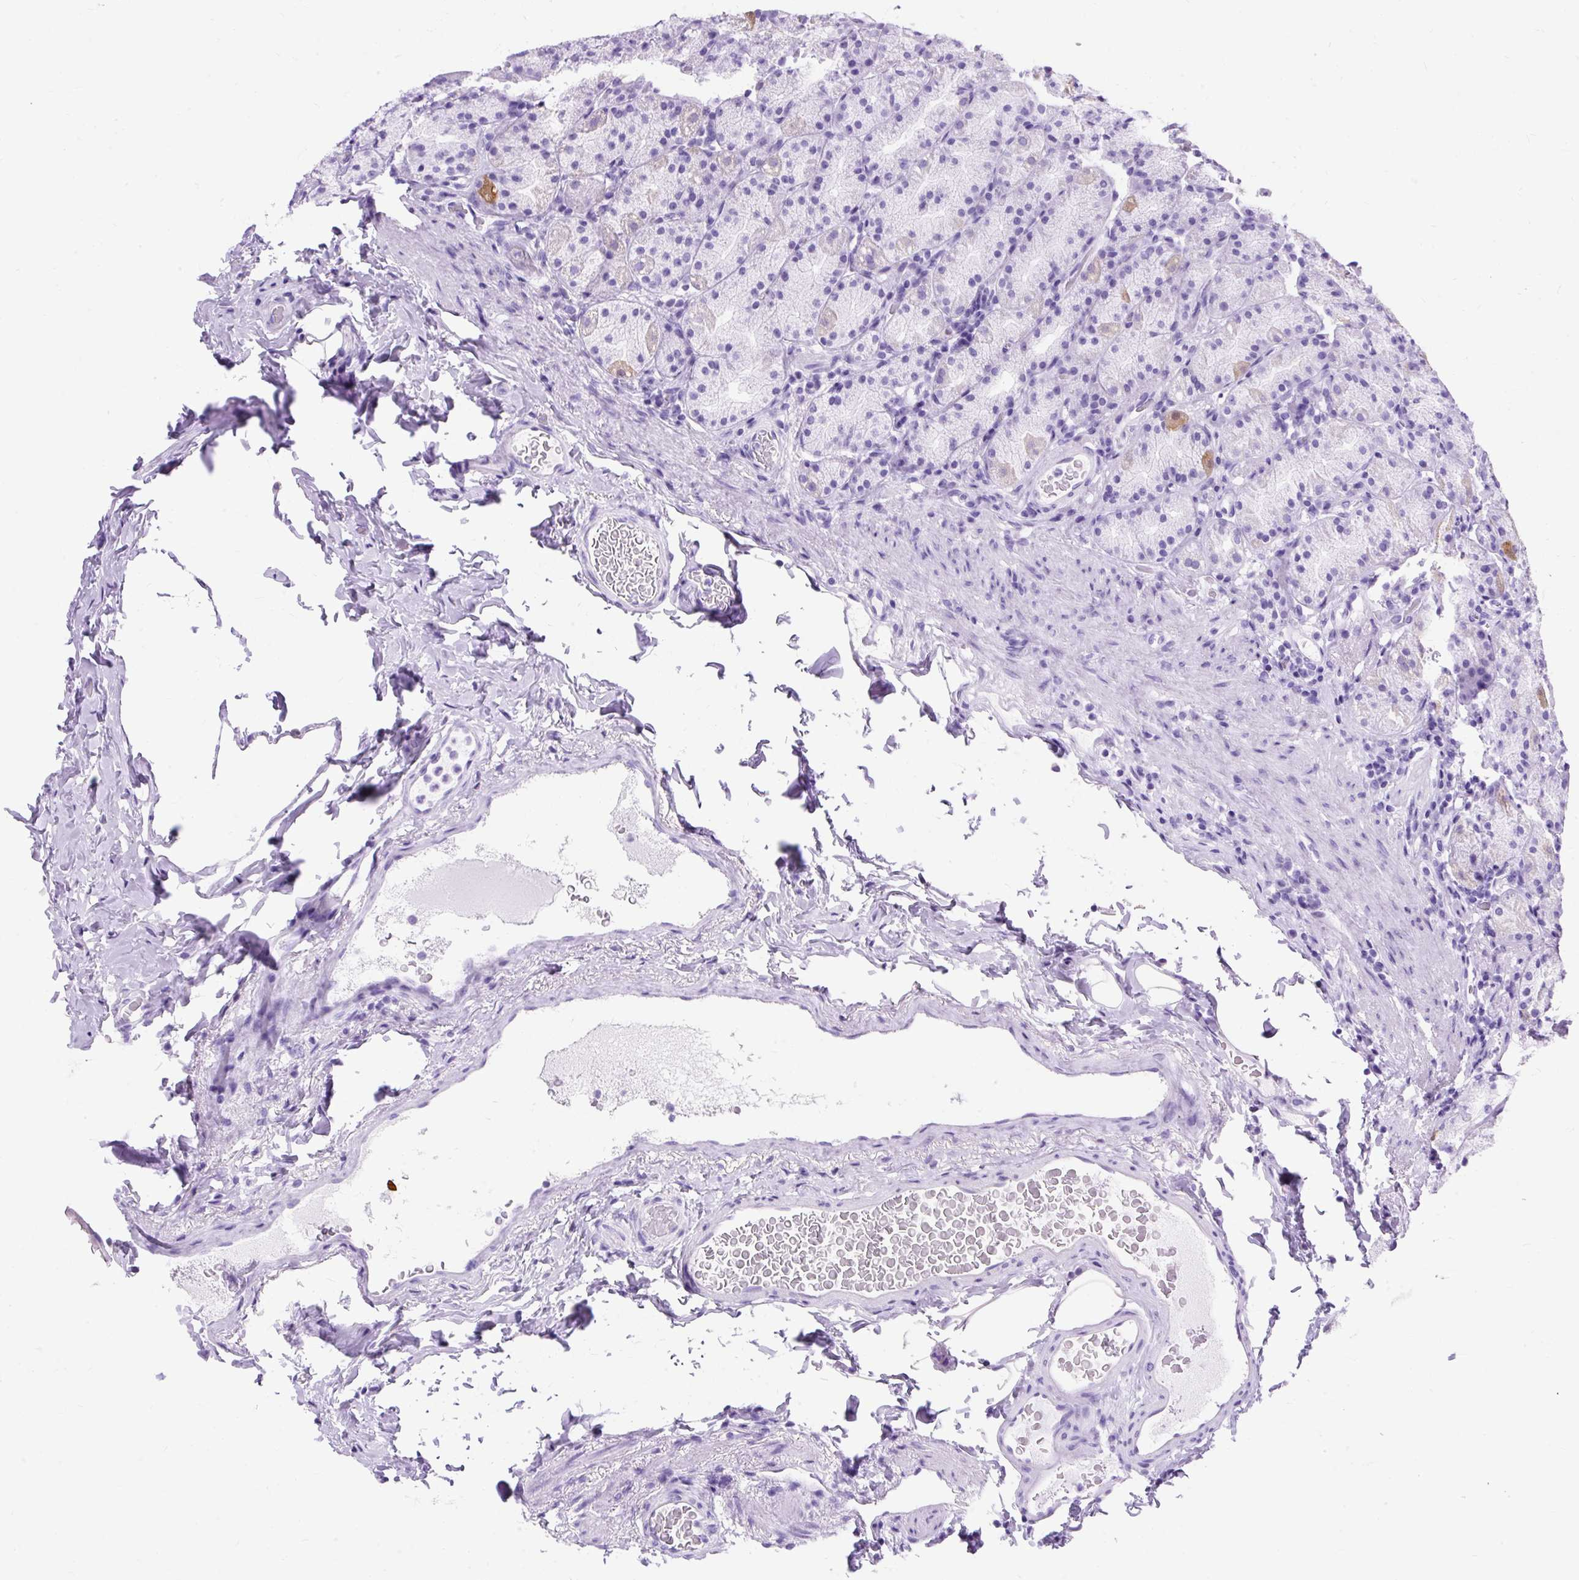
{"staining": {"intensity": "moderate", "quantity": "<25%", "location": "cytoplasmic/membranous"}, "tissue": "stomach", "cell_type": "Glandular cells", "image_type": "normal", "snomed": [{"axis": "morphology", "description": "Normal tissue, NOS"}, {"axis": "topography", "description": "Stomach, upper"}, {"axis": "topography", "description": "Stomach"}], "caption": "Immunohistochemical staining of unremarkable human stomach shows moderate cytoplasmic/membranous protein expression in about <25% of glandular cells.", "gene": "PVALB", "patient": {"sex": "male", "age": 68}}